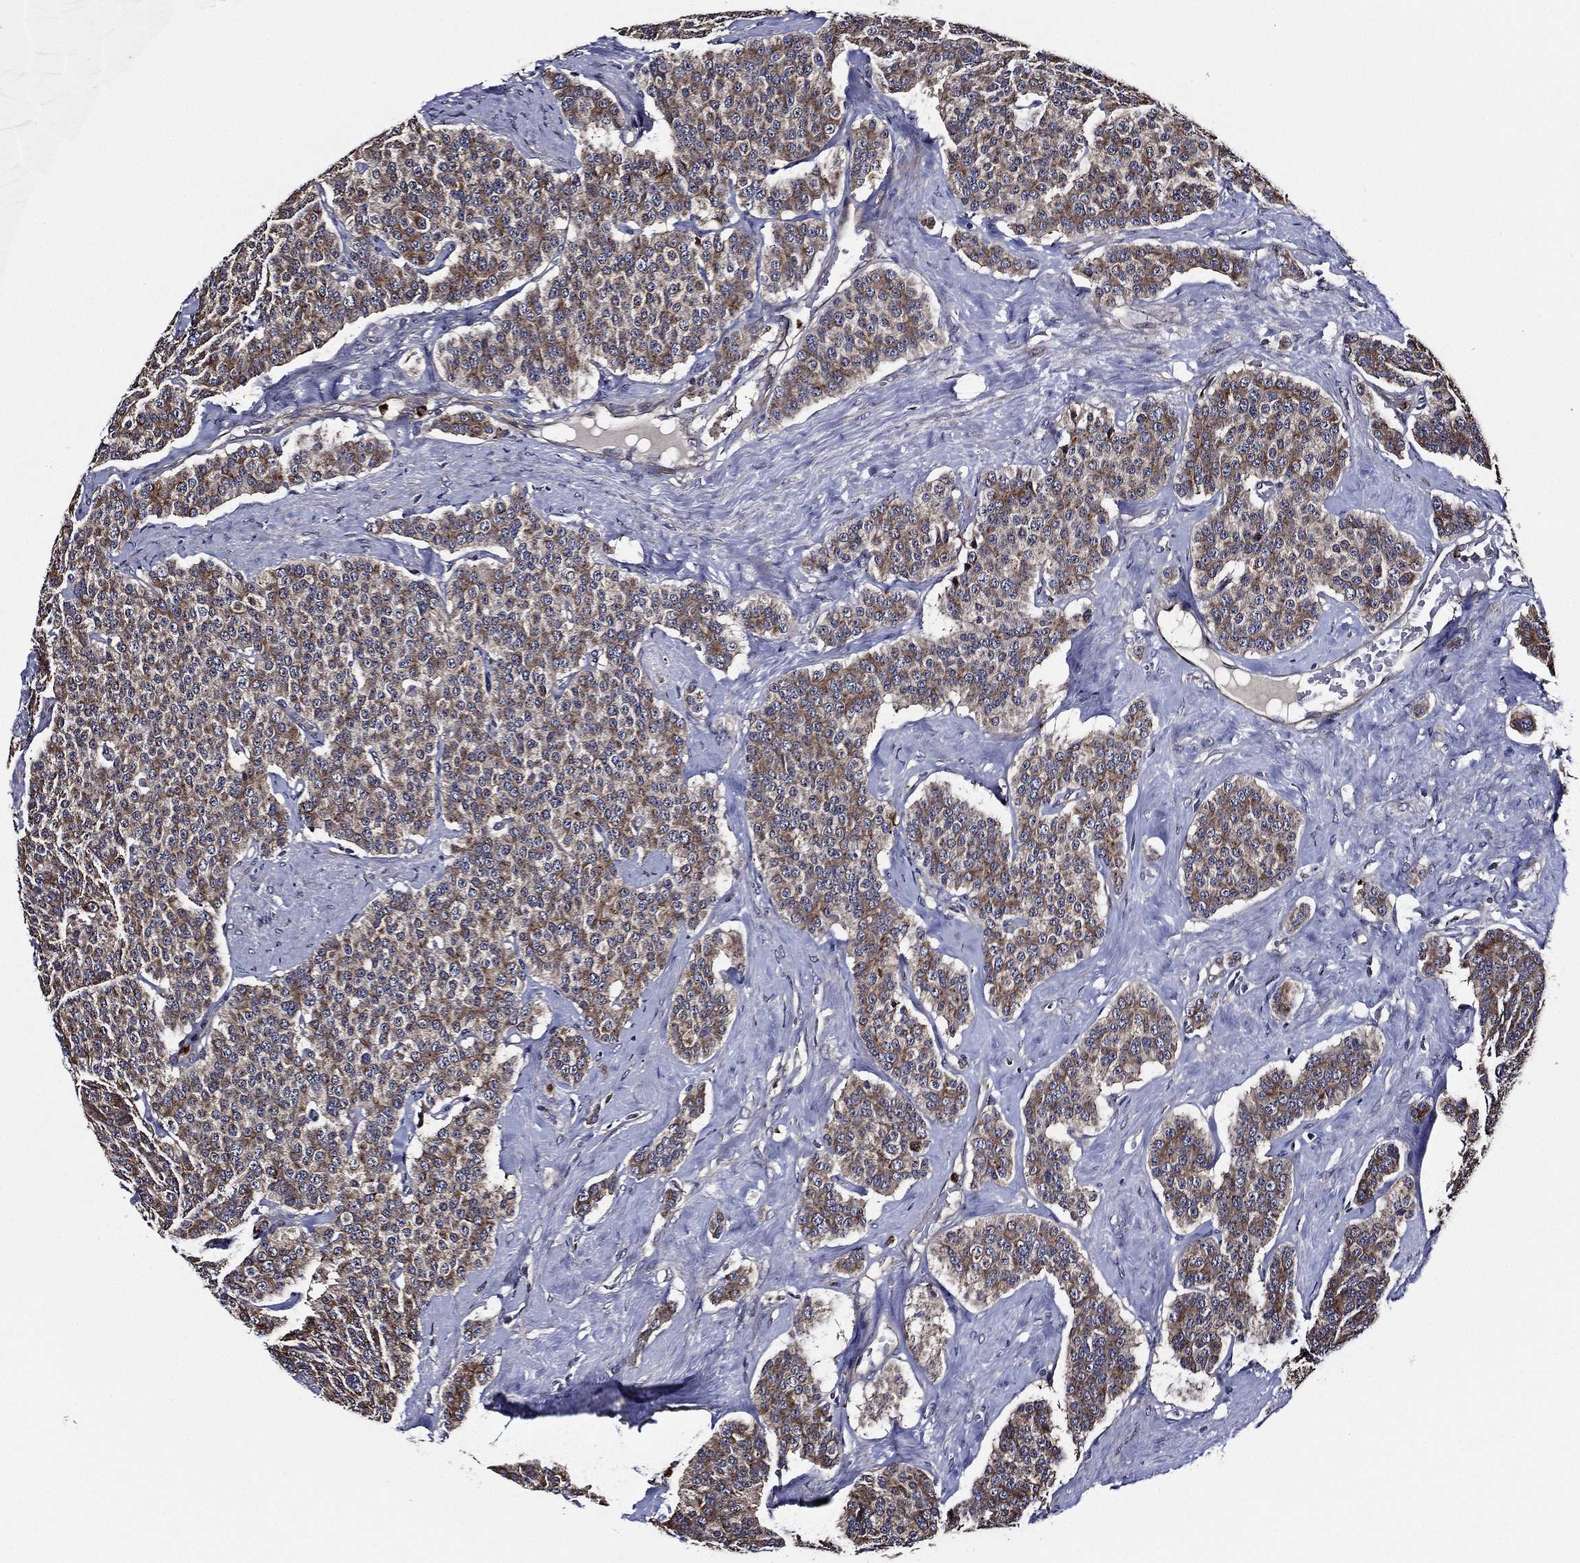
{"staining": {"intensity": "weak", "quantity": ">75%", "location": "cytoplasmic/membranous"}, "tissue": "carcinoid", "cell_type": "Tumor cells", "image_type": "cancer", "snomed": [{"axis": "morphology", "description": "Carcinoid, malignant, NOS"}, {"axis": "topography", "description": "Small intestine"}], "caption": "Immunohistochemical staining of human carcinoid demonstrates weak cytoplasmic/membranous protein expression in approximately >75% of tumor cells. (brown staining indicates protein expression, while blue staining denotes nuclei).", "gene": "KIF20B", "patient": {"sex": "female", "age": 58}}